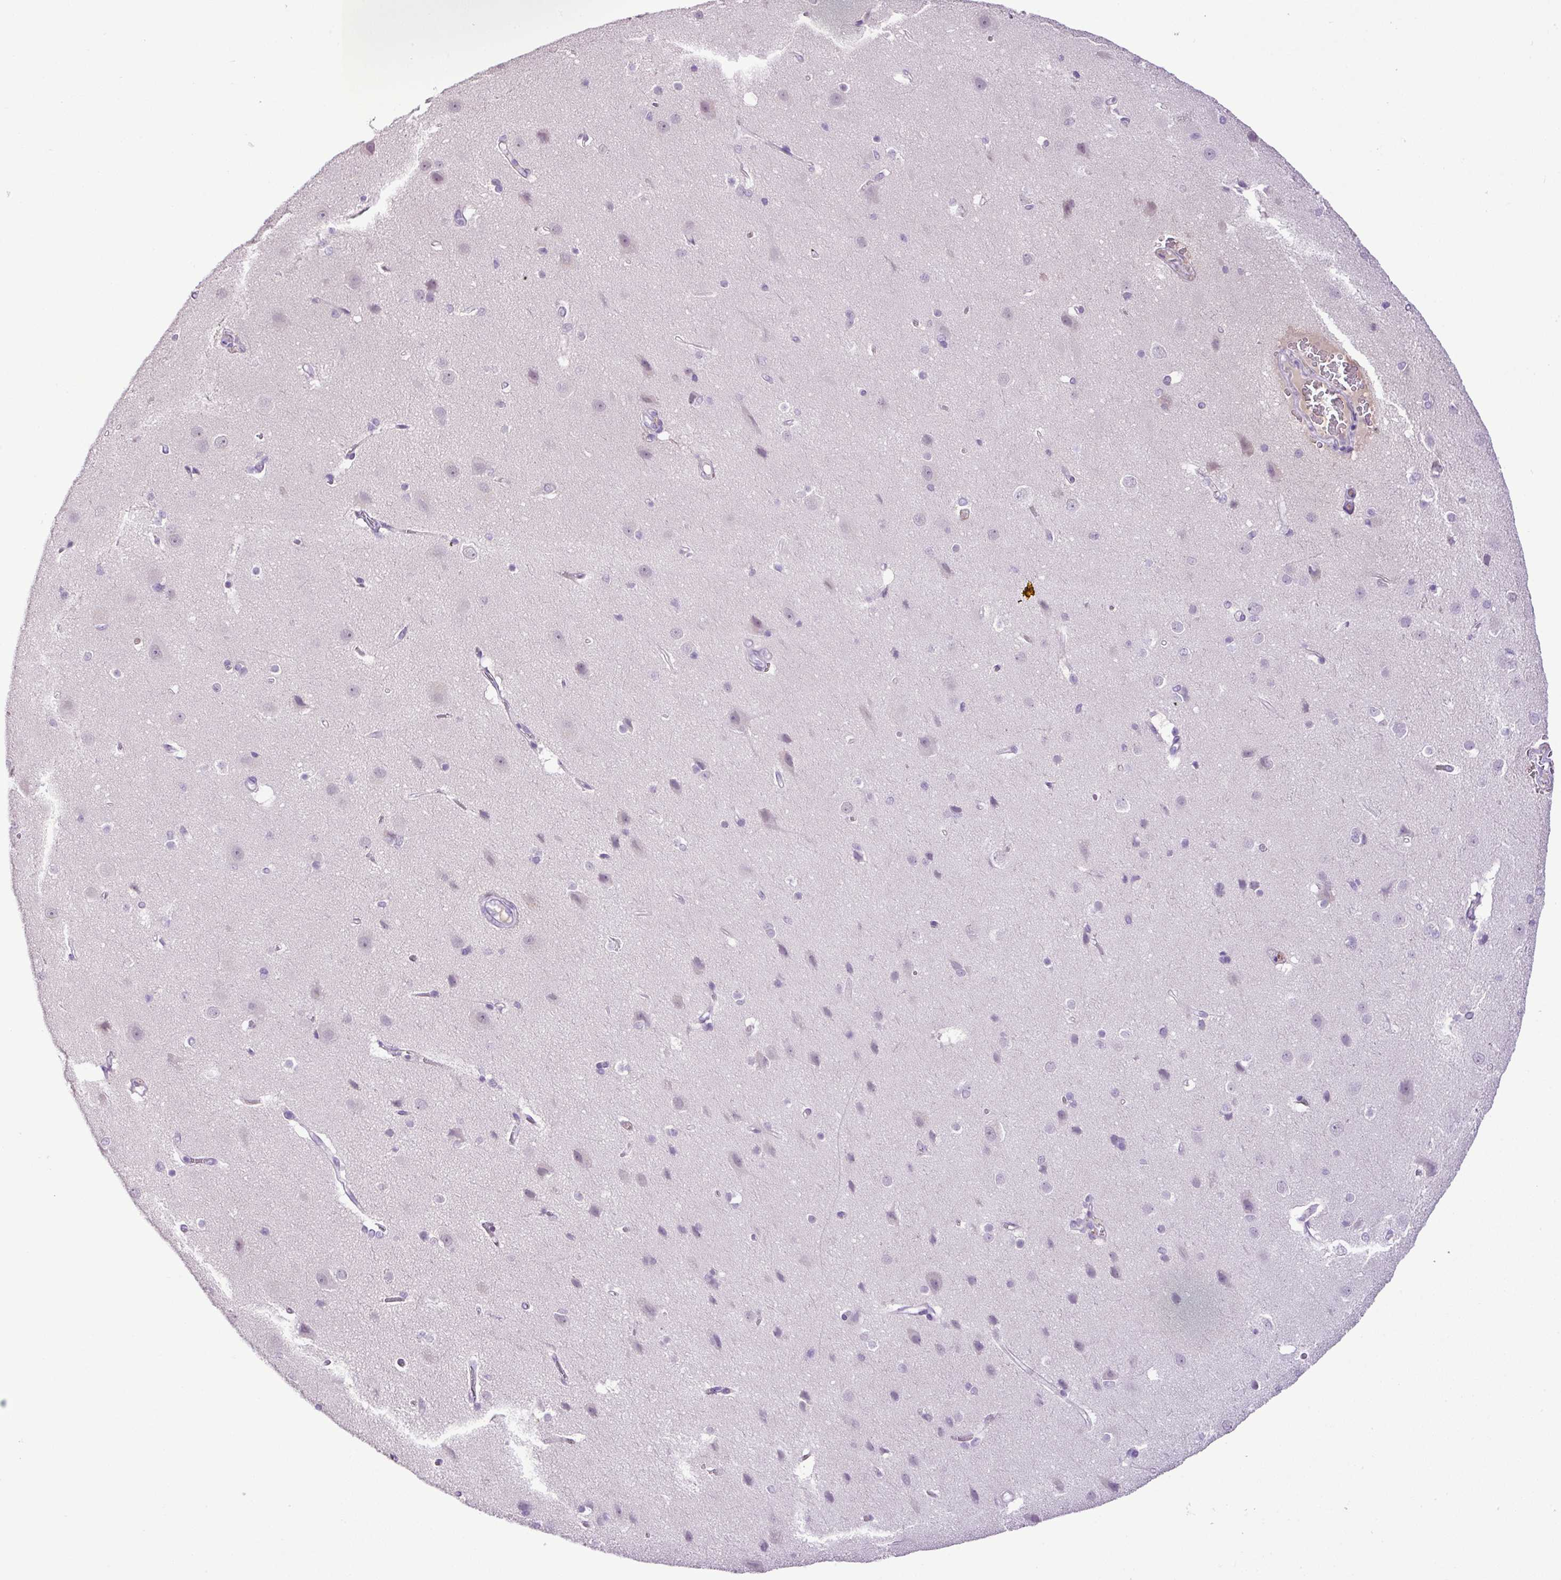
{"staining": {"intensity": "negative", "quantity": "none", "location": "none"}, "tissue": "cerebral cortex", "cell_type": "Endothelial cells", "image_type": "normal", "snomed": [{"axis": "morphology", "description": "Normal tissue, NOS"}, {"axis": "topography", "description": "Cerebral cortex"}], "caption": "Histopathology image shows no significant protein positivity in endothelial cells of benign cerebral cortex. Nuclei are stained in blue.", "gene": "HTR3E", "patient": {"sex": "male", "age": 37}}